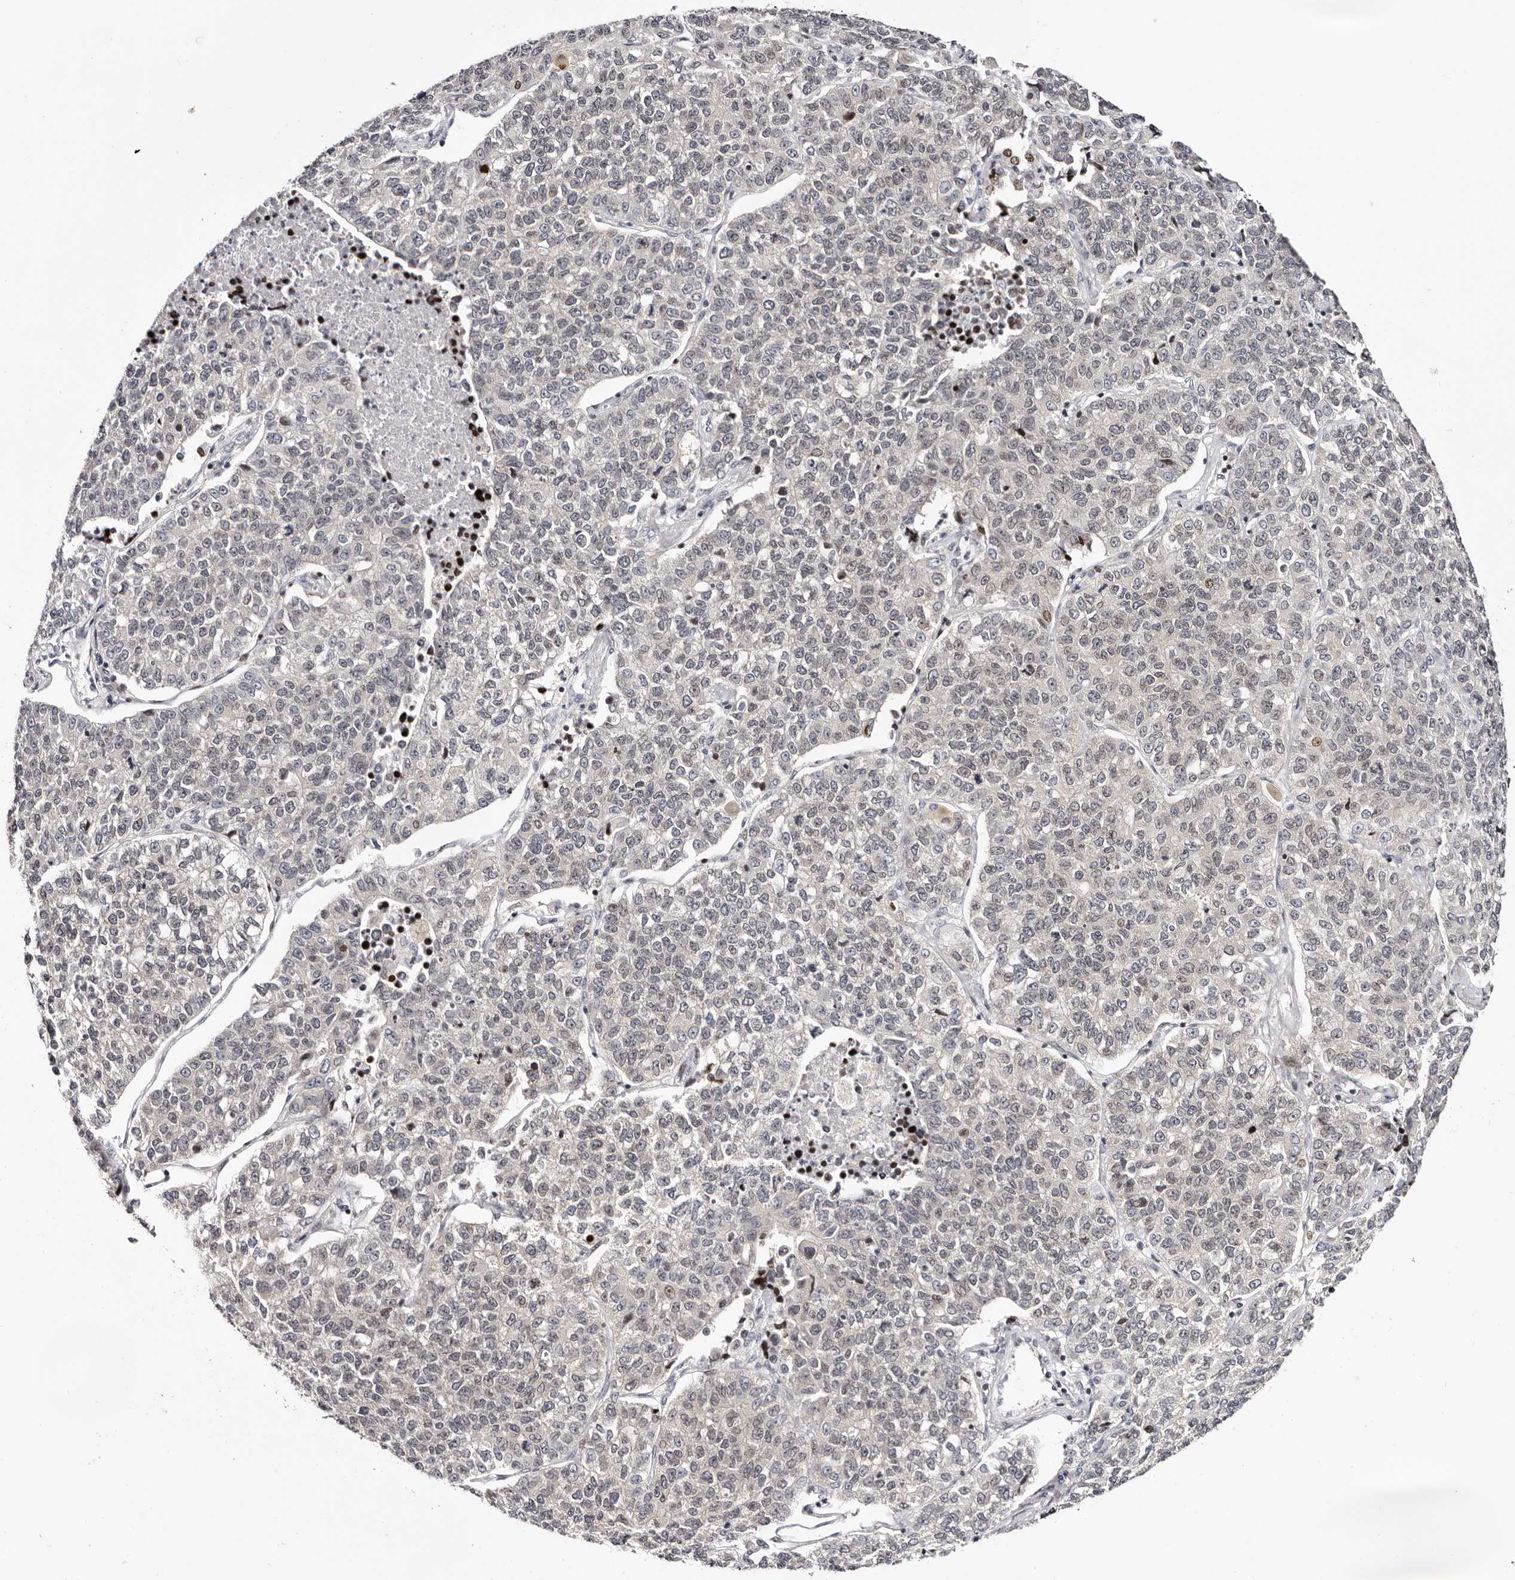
{"staining": {"intensity": "negative", "quantity": "none", "location": "none"}, "tissue": "lung cancer", "cell_type": "Tumor cells", "image_type": "cancer", "snomed": [{"axis": "morphology", "description": "Adenocarcinoma, NOS"}, {"axis": "topography", "description": "Lung"}], "caption": "Tumor cells show no significant positivity in lung adenocarcinoma. The staining is performed using DAB (3,3'-diaminobenzidine) brown chromogen with nuclei counter-stained in using hematoxylin.", "gene": "NUP153", "patient": {"sex": "male", "age": 49}}